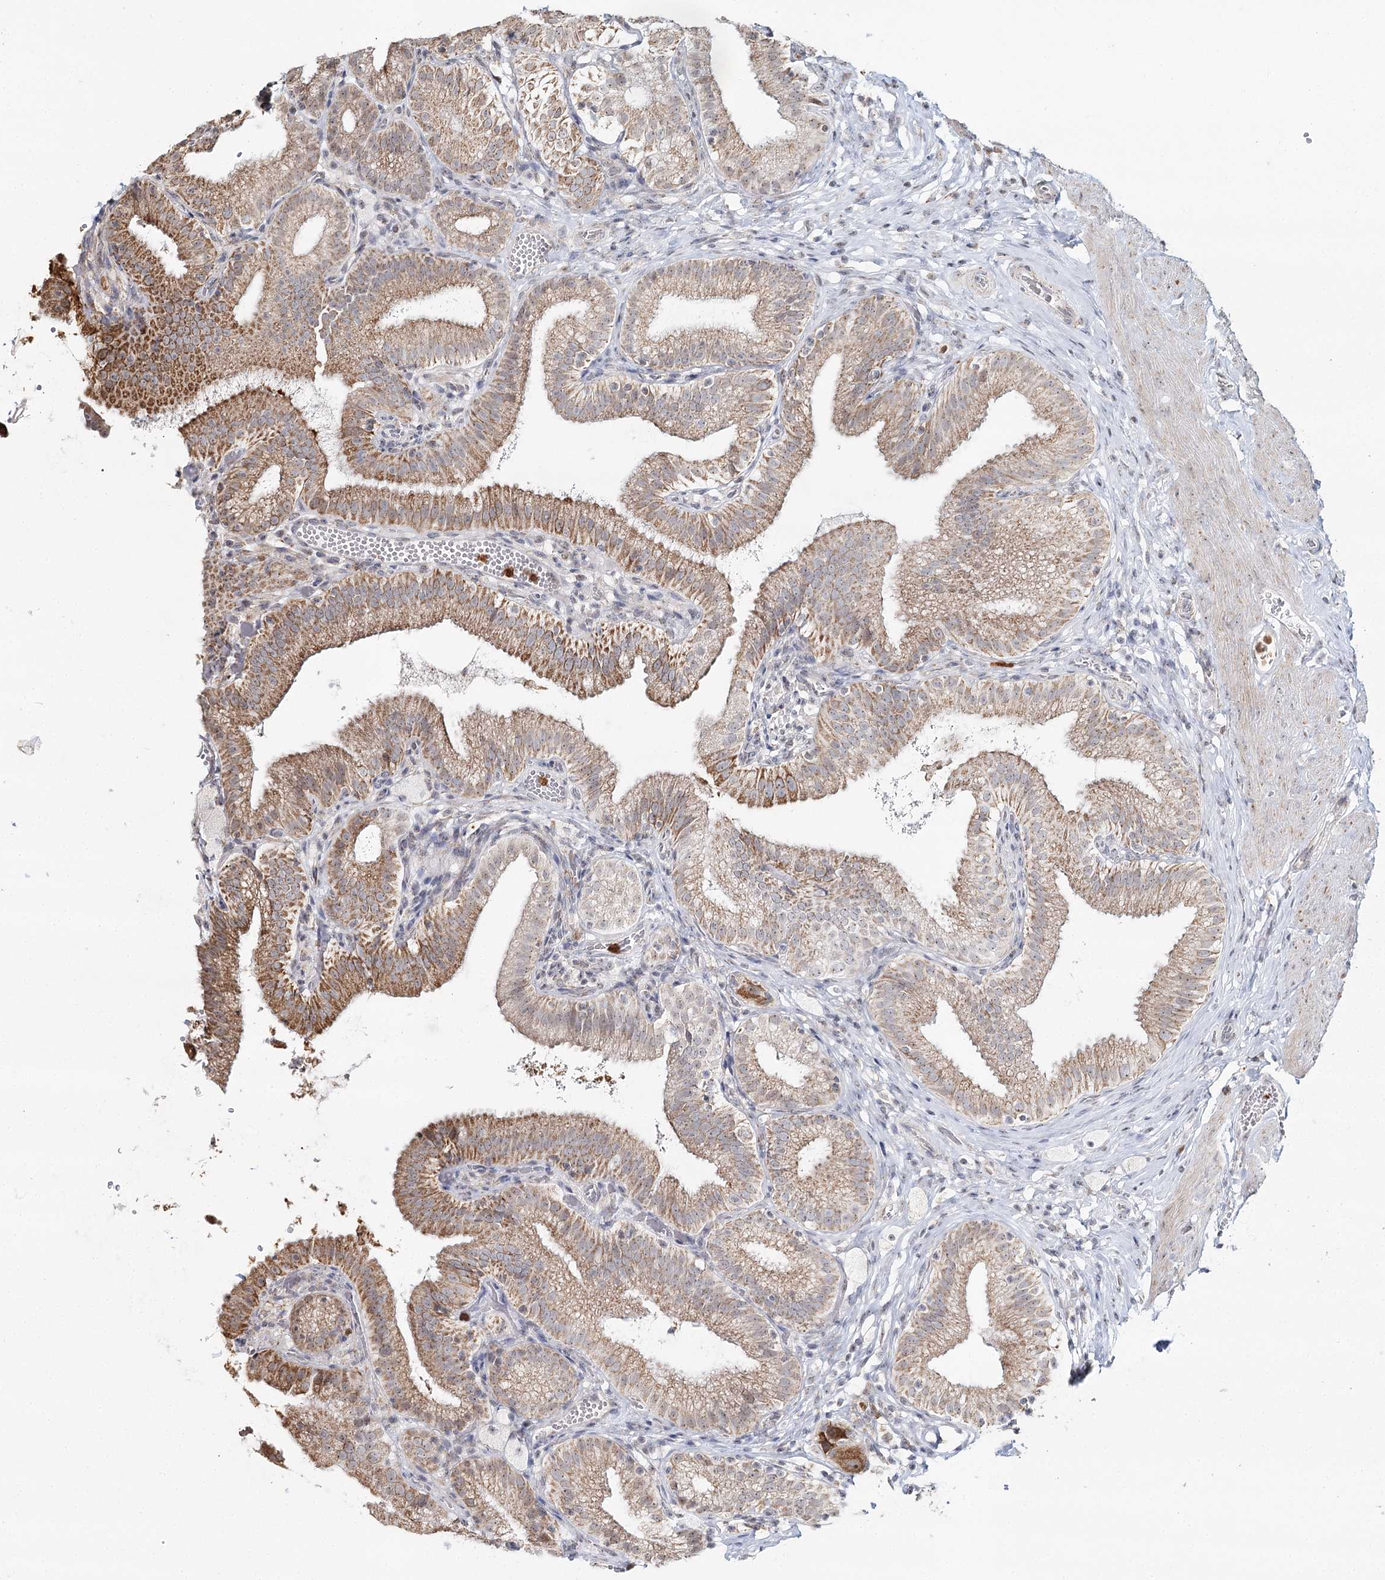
{"staining": {"intensity": "moderate", "quantity": ">75%", "location": "cytoplasmic/membranous"}, "tissue": "gallbladder", "cell_type": "Glandular cells", "image_type": "normal", "snomed": [{"axis": "morphology", "description": "Normal tissue, NOS"}, {"axis": "topography", "description": "Gallbladder"}], "caption": "An immunohistochemistry micrograph of benign tissue is shown. Protein staining in brown shows moderate cytoplasmic/membranous positivity in gallbladder within glandular cells. (Stains: DAB in brown, nuclei in blue, Microscopy: brightfield microscopy at high magnification).", "gene": "ATAD1", "patient": {"sex": "male", "age": 54}}